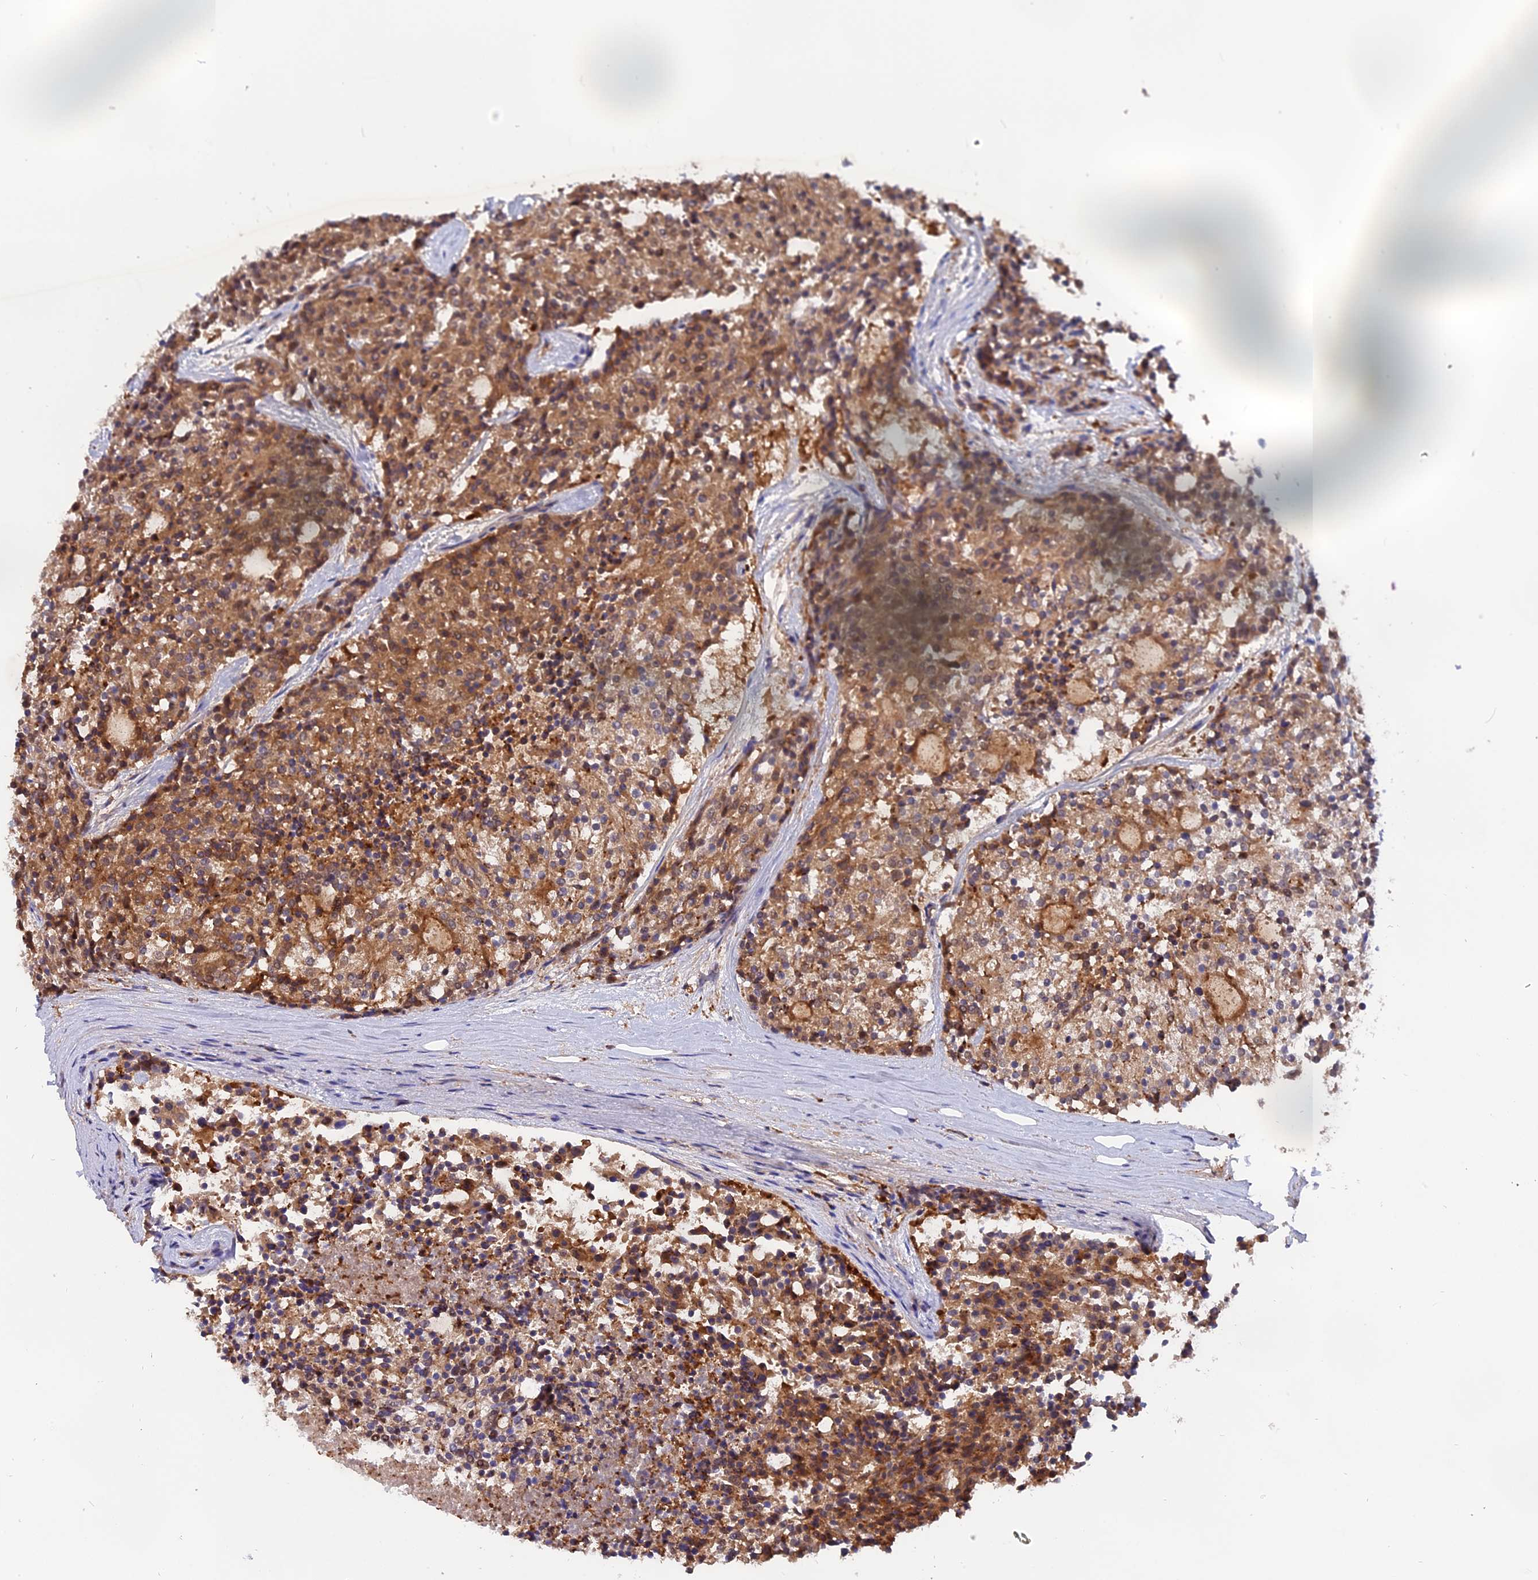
{"staining": {"intensity": "moderate", "quantity": ">75%", "location": "cytoplasmic/membranous"}, "tissue": "carcinoid", "cell_type": "Tumor cells", "image_type": "cancer", "snomed": [{"axis": "morphology", "description": "Carcinoid, malignant, NOS"}, {"axis": "topography", "description": "Pancreas"}], "caption": "Carcinoid (malignant) stained with a protein marker displays moderate staining in tumor cells.", "gene": "FAM118B", "patient": {"sex": "female", "age": 54}}